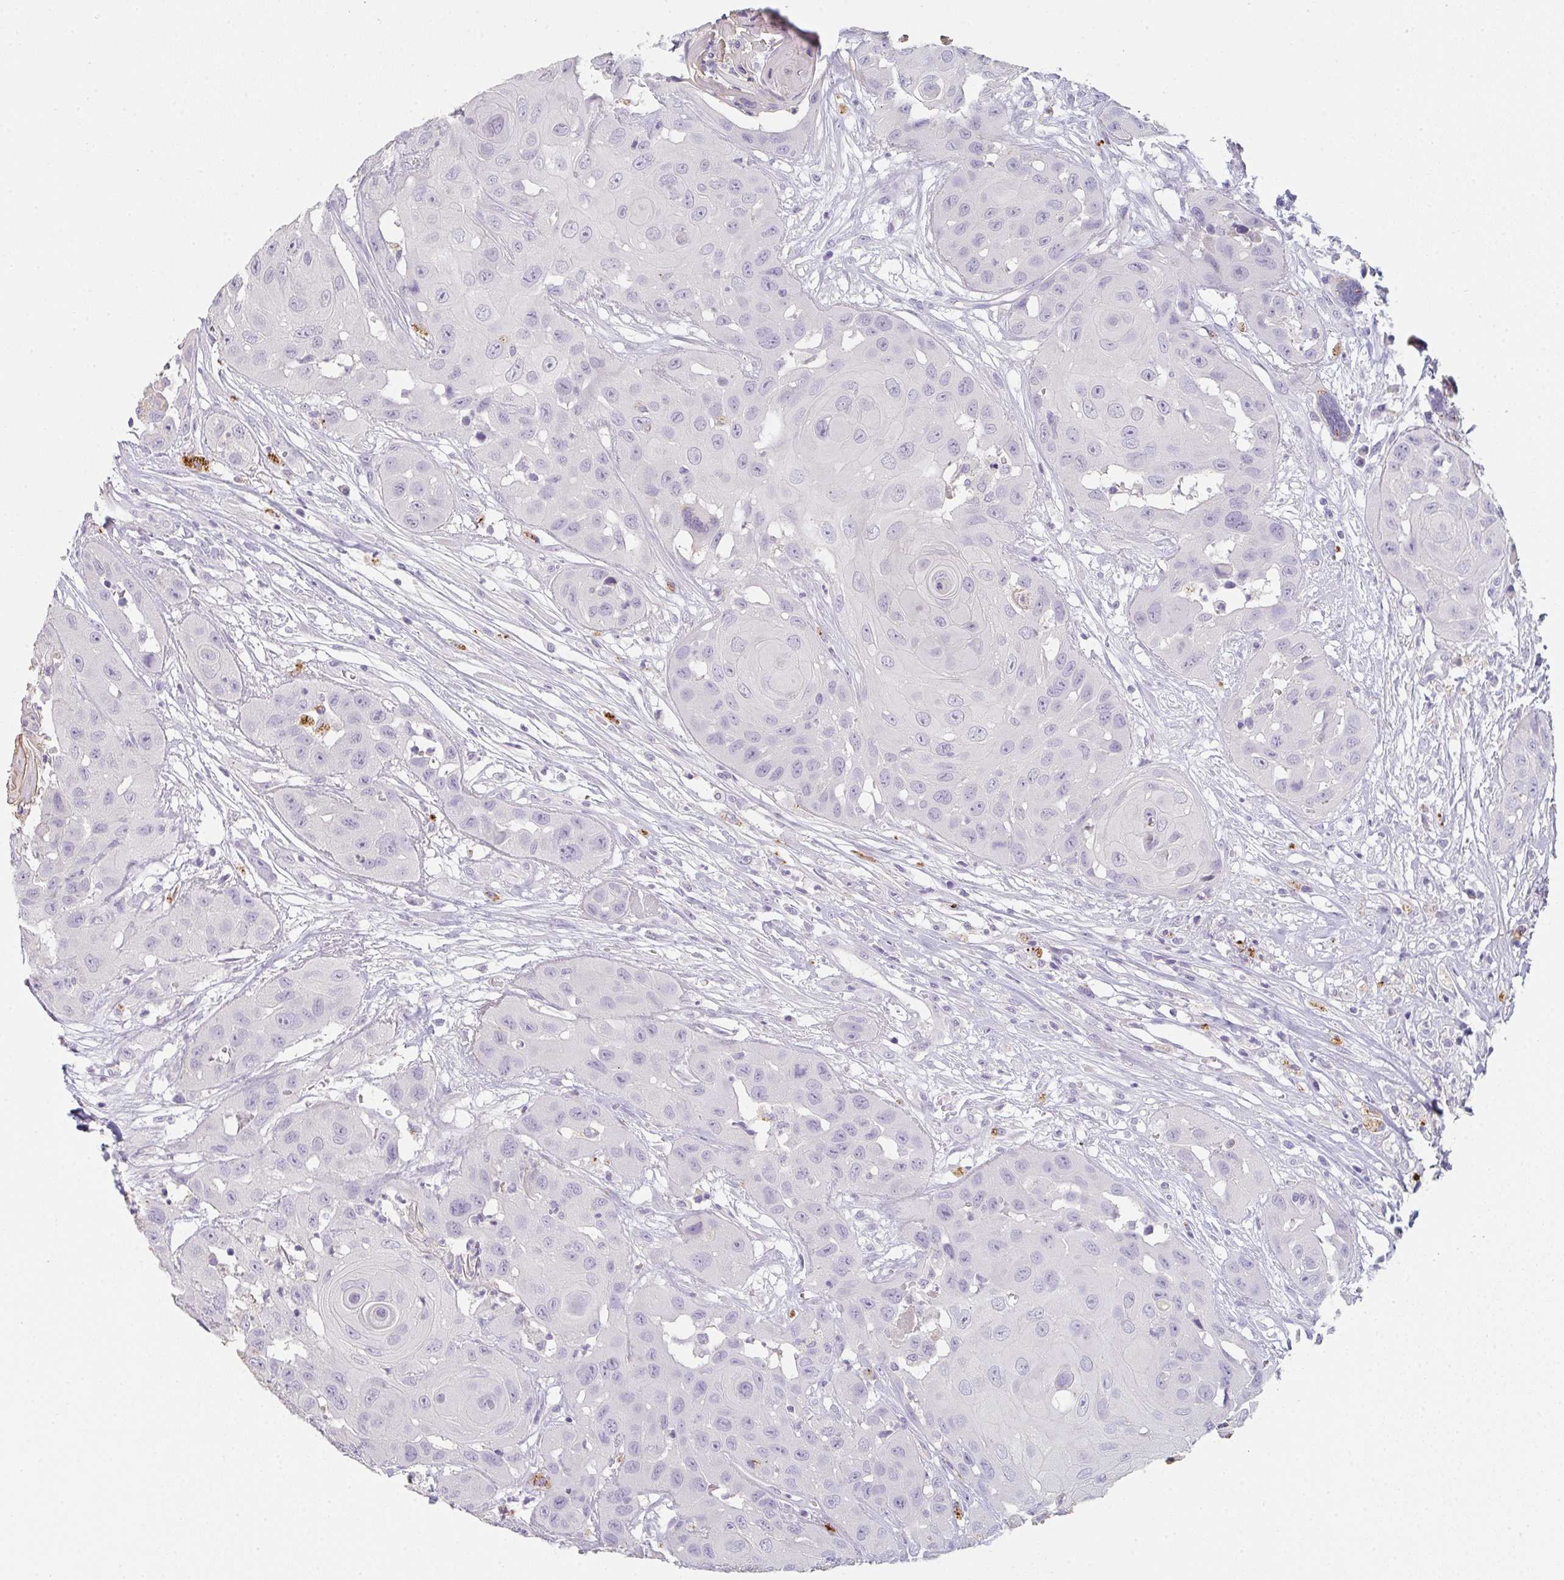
{"staining": {"intensity": "negative", "quantity": "none", "location": "none"}, "tissue": "head and neck cancer", "cell_type": "Tumor cells", "image_type": "cancer", "snomed": [{"axis": "morphology", "description": "Squamous cell carcinoma, NOS"}, {"axis": "topography", "description": "Head-Neck"}], "caption": "DAB immunohistochemical staining of squamous cell carcinoma (head and neck) exhibits no significant positivity in tumor cells.", "gene": "C1QTNF8", "patient": {"sex": "male", "age": 83}}